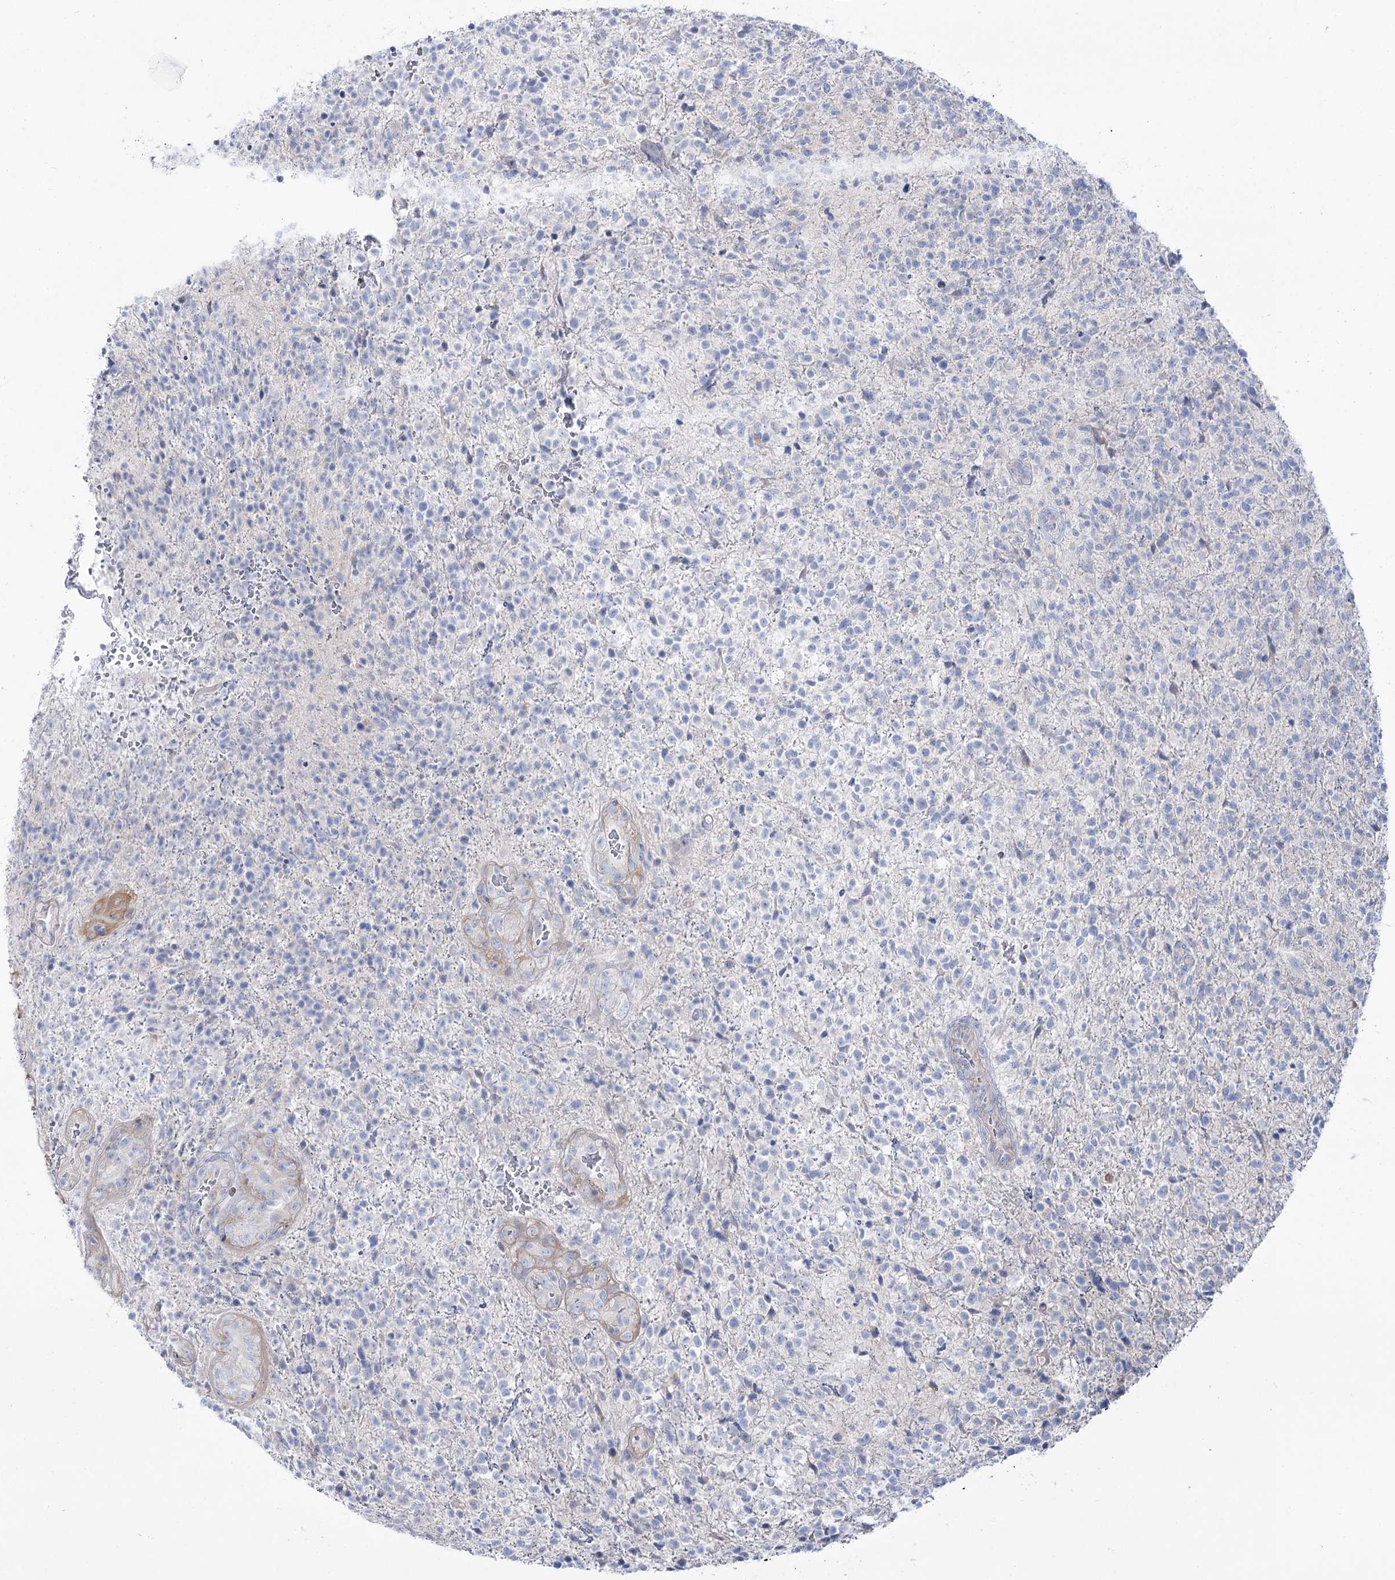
{"staining": {"intensity": "negative", "quantity": "none", "location": "none"}, "tissue": "glioma", "cell_type": "Tumor cells", "image_type": "cancer", "snomed": [{"axis": "morphology", "description": "Glioma, malignant, High grade"}, {"axis": "topography", "description": "Brain"}], "caption": "The micrograph exhibits no significant expression in tumor cells of malignant glioma (high-grade).", "gene": "SUOX", "patient": {"sex": "male", "age": 56}}